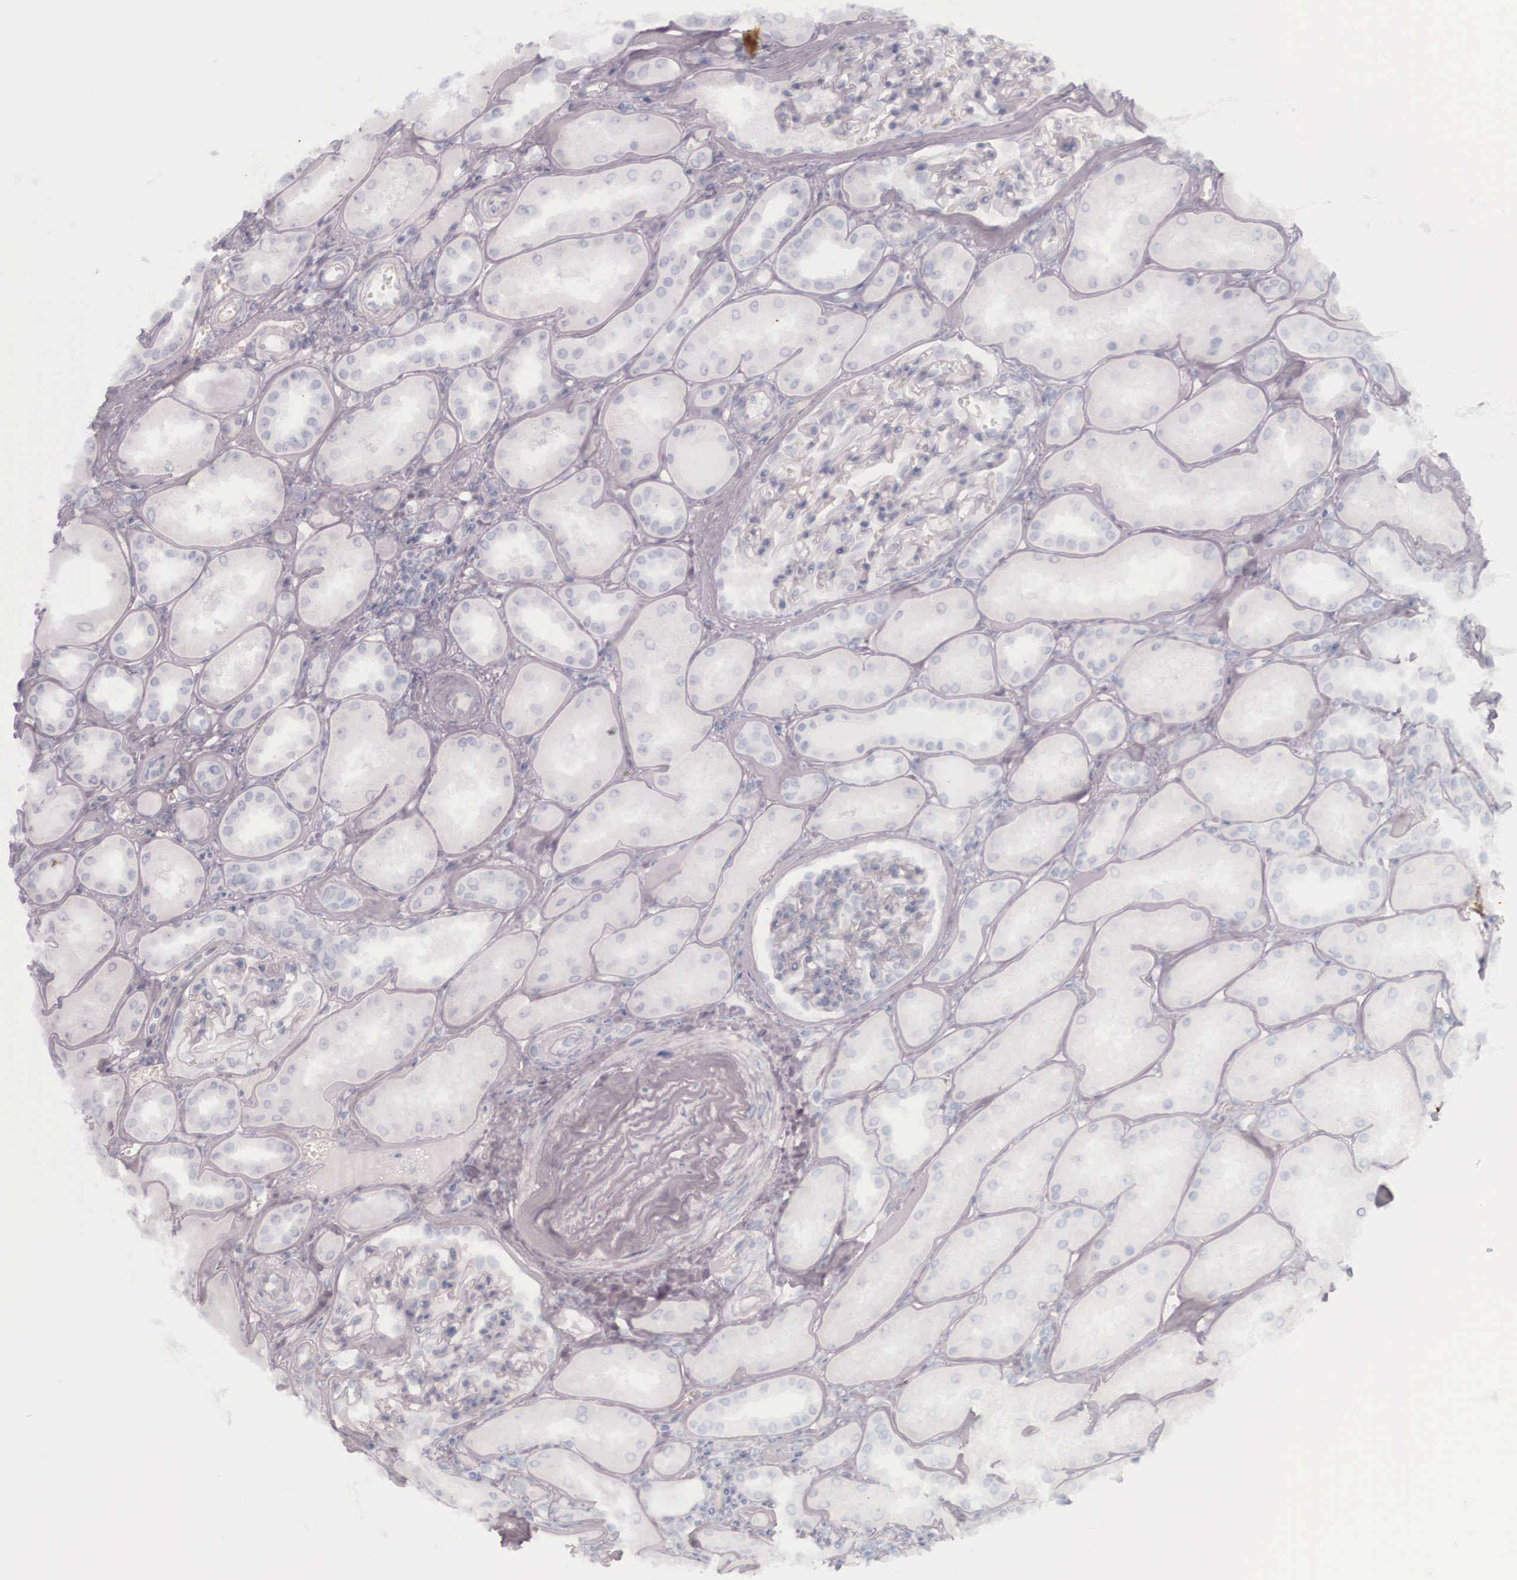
{"staining": {"intensity": "negative", "quantity": "none", "location": "none"}, "tissue": "kidney", "cell_type": "Cells in glomeruli", "image_type": "normal", "snomed": [{"axis": "morphology", "description": "Normal tissue, NOS"}, {"axis": "topography", "description": "Kidney"}], "caption": "This is a photomicrograph of immunohistochemistry staining of normal kidney, which shows no staining in cells in glomeruli. The staining was performed using DAB (3,3'-diaminobenzidine) to visualize the protein expression in brown, while the nuclei were stained in blue with hematoxylin (Magnification: 20x).", "gene": "KRT14", "patient": {"sex": "male", "age": 61}}